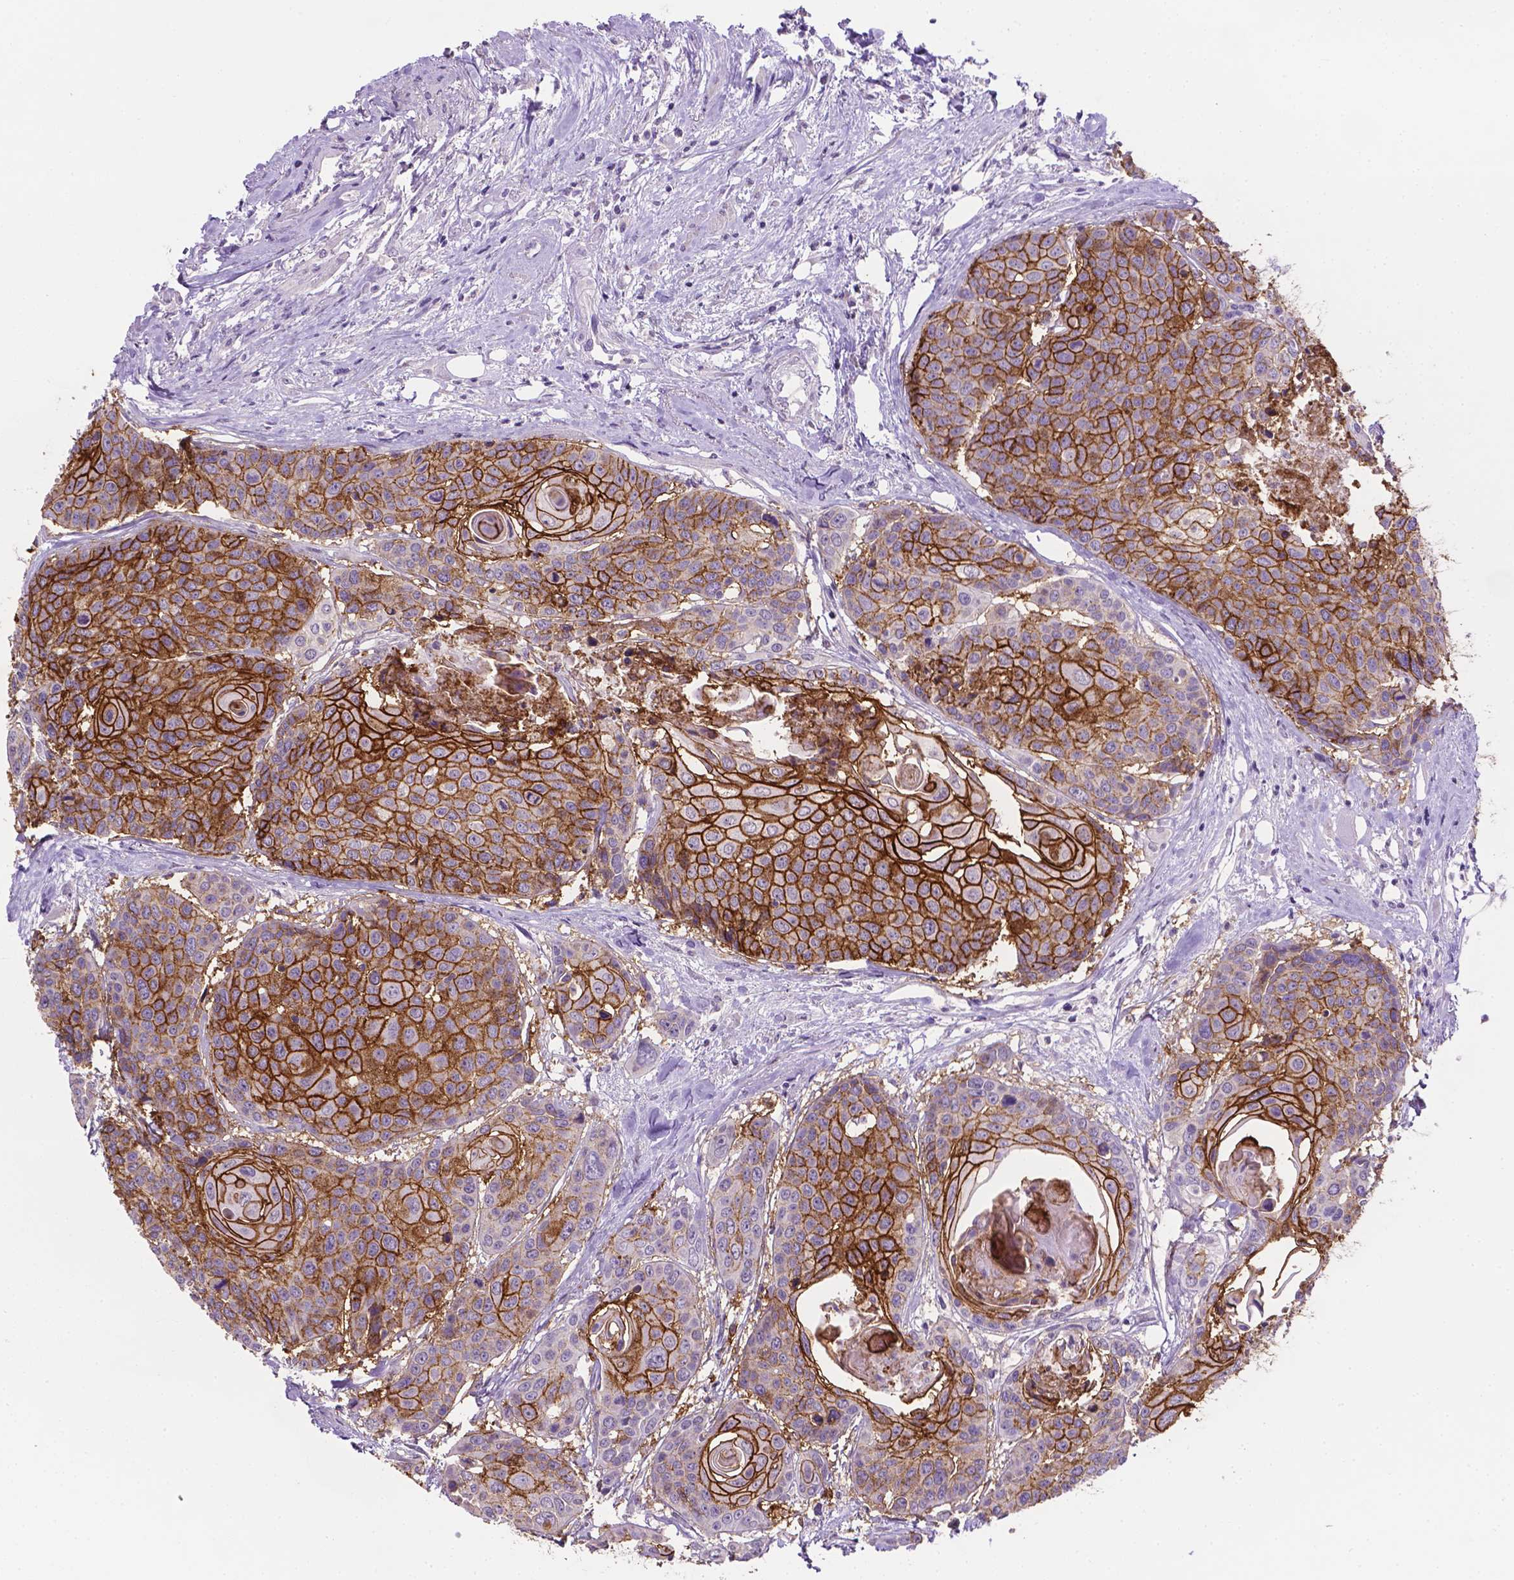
{"staining": {"intensity": "strong", "quantity": "25%-75%", "location": "cytoplasmic/membranous"}, "tissue": "head and neck cancer", "cell_type": "Tumor cells", "image_type": "cancer", "snomed": [{"axis": "morphology", "description": "Squamous cell carcinoma, NOS"}, {"axis": "topography", "description": "Oral tissue"}, {"axis": "topography", "description": "Head-Neck"}], "caption": "Strong cytoplasmic/membranous expression is identified in about 25%-75% of tumor cells in head and neck cancer.", "gene": "TACSTD2", "patient": {"sex": "male", "age": 56}}